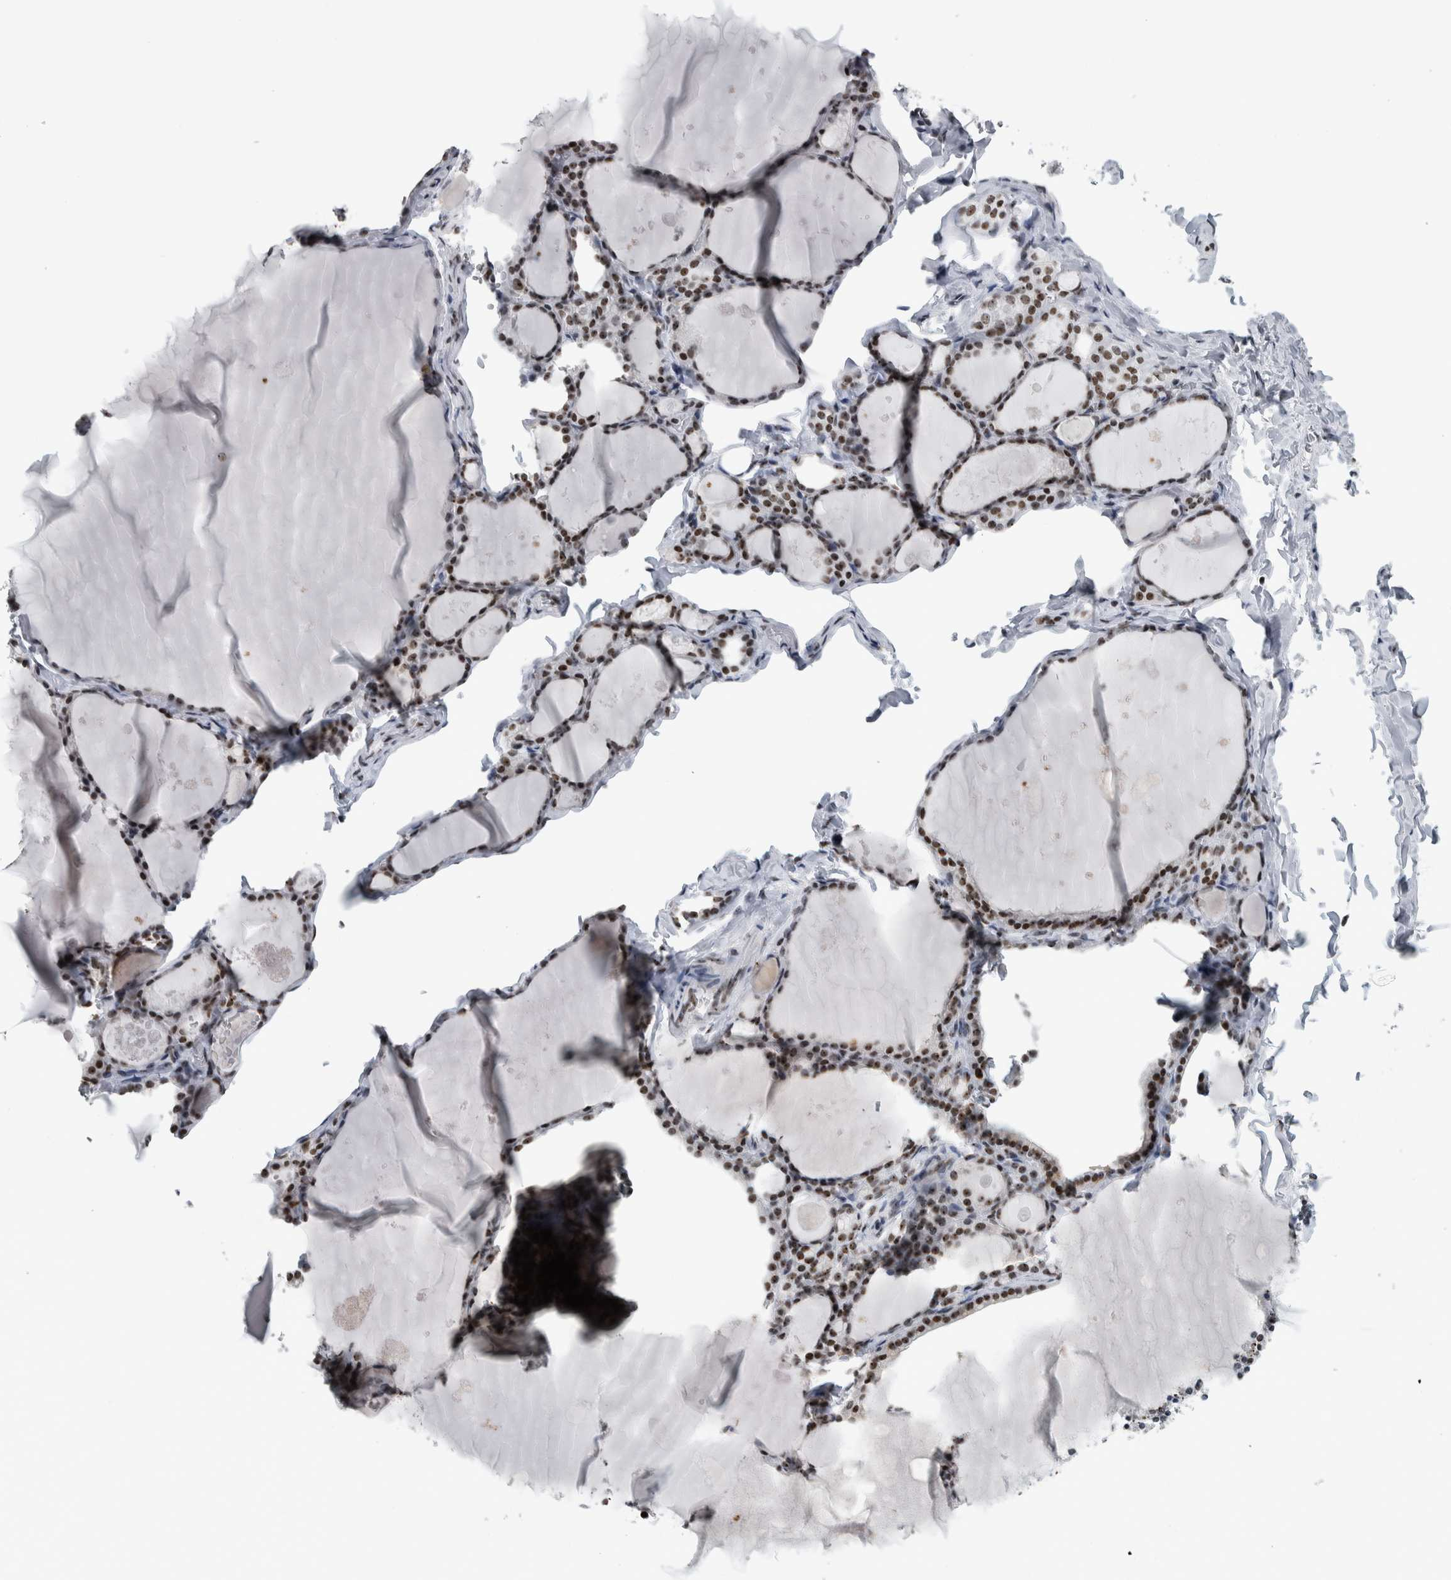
{"staining": {"intensity": "moderate", "quantity": ">75%", "location": "nuclear"}, "tissue": "thyroid gland", "cell_type": "Glandular cells", "image_type": "normal", "snomed": [{"axis": "morphology", "description": "Normal tissue, NOS"}, {"axis": "topography", "description": "Thyroid gland"}], "caption": "A high-resolution image shows immunohistochemistry staining of benign thyroid gland, which reveals moderate nuclear expression in about >75% of glandular cells. (Stains: DAB in brown, nuclei in blue, Microscopy: brightfield microscopy at high magnification).", "gene": "TOP2B", "patient": {"sex": "male", "age": 56}}